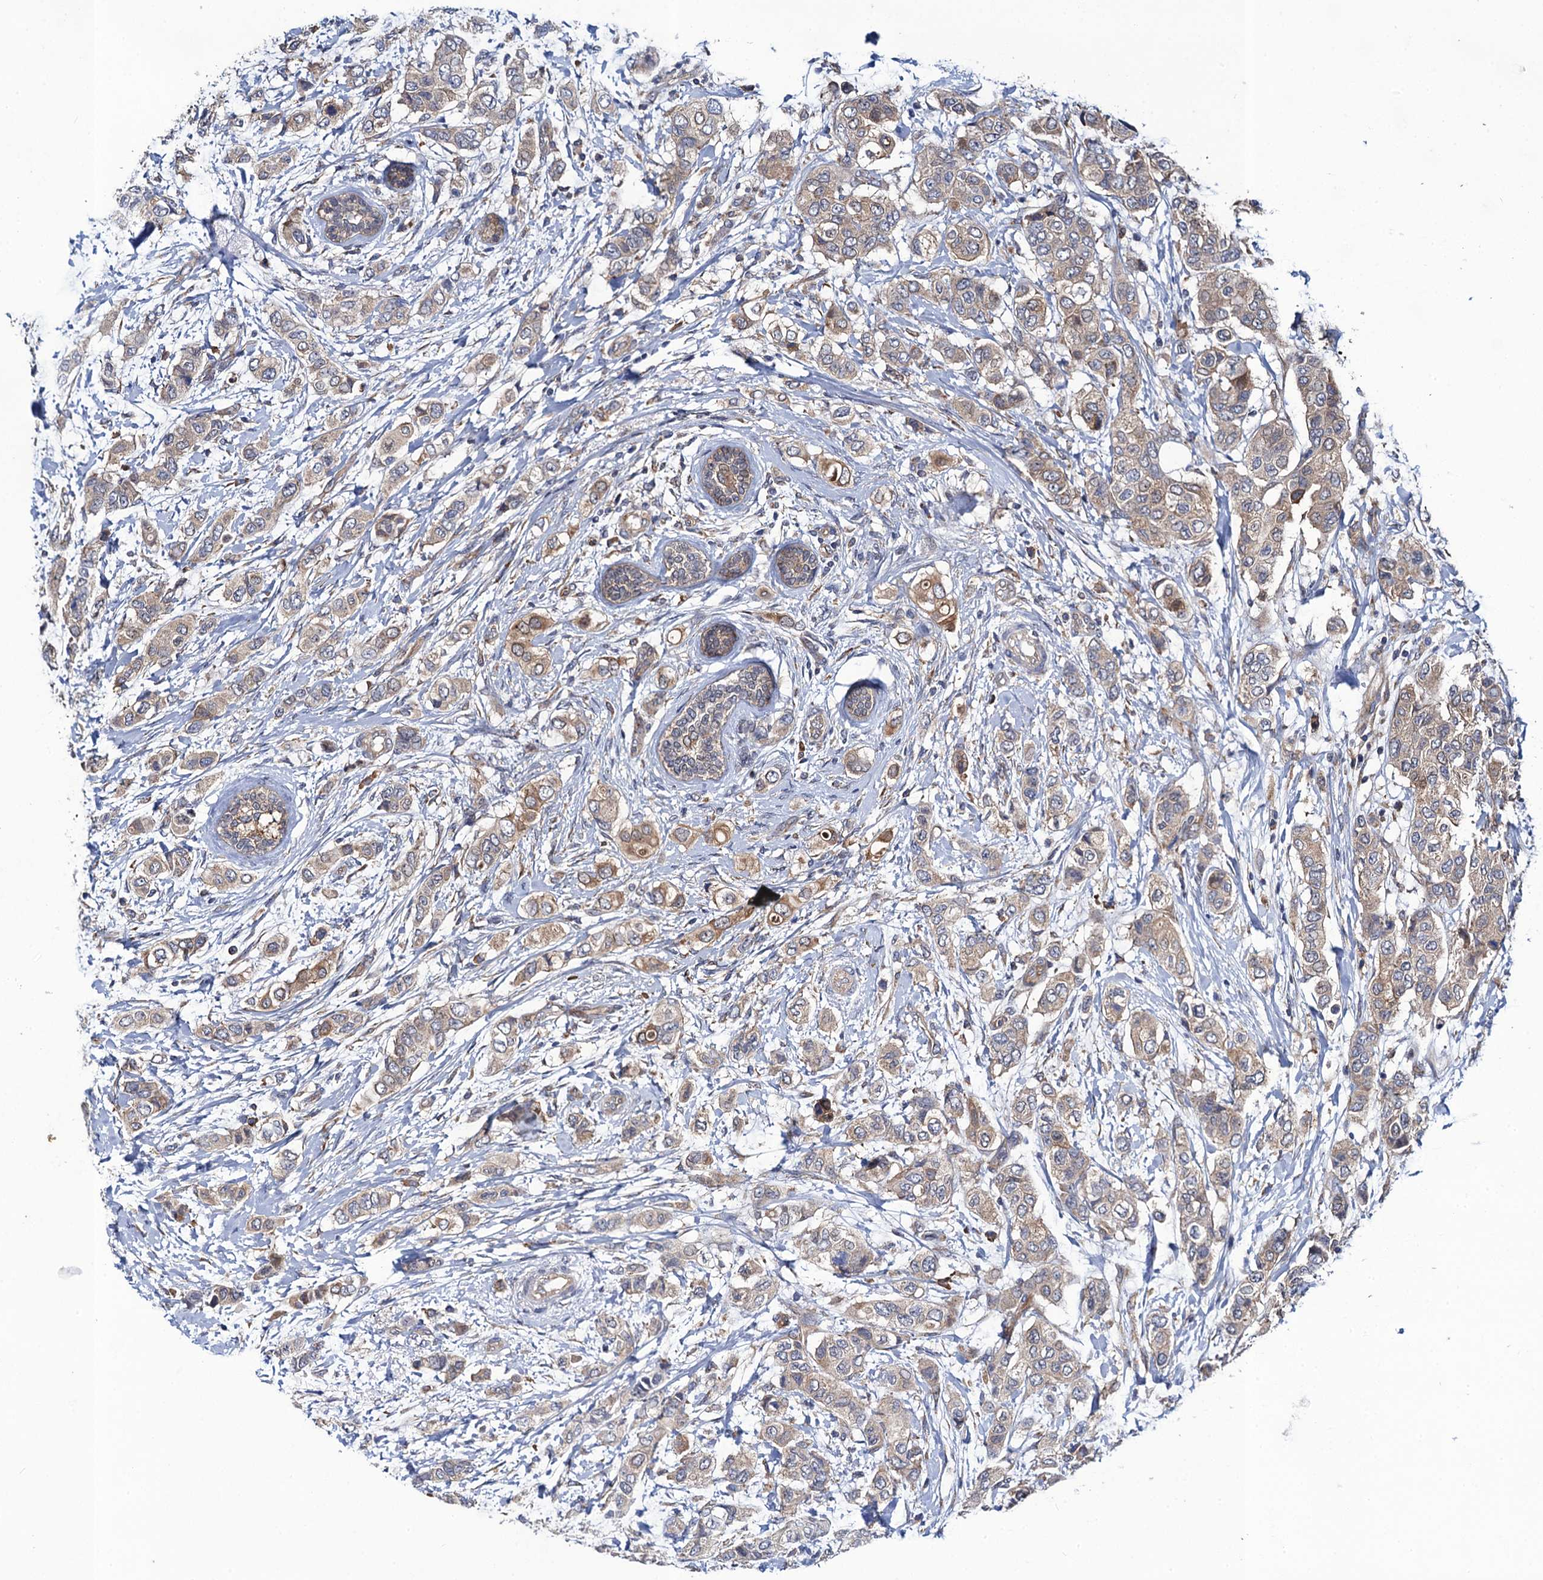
{"staining": {"intensity": "weak", "quantity": "25%-75%", "location": "cytoplasmic/membranous"}, "tissue": "breast cancer", "cell_type": "Tumor cells", "image_type": "cancer", "snomed": [{"axis": "morphology", "description": "Lobular carcinoma"}, {"axis": "topography", "description": "Breast"}], "caption": "Protein staining of breast cancer tissue shows weak cytoplasmic/membranous positivity in about 25%-75% of tumor cells. (brown staining indicates protein expression, while blue staining denotes nuclei).", "gene": "PGLS", "patient": {"sex": "female", "age": 51}}